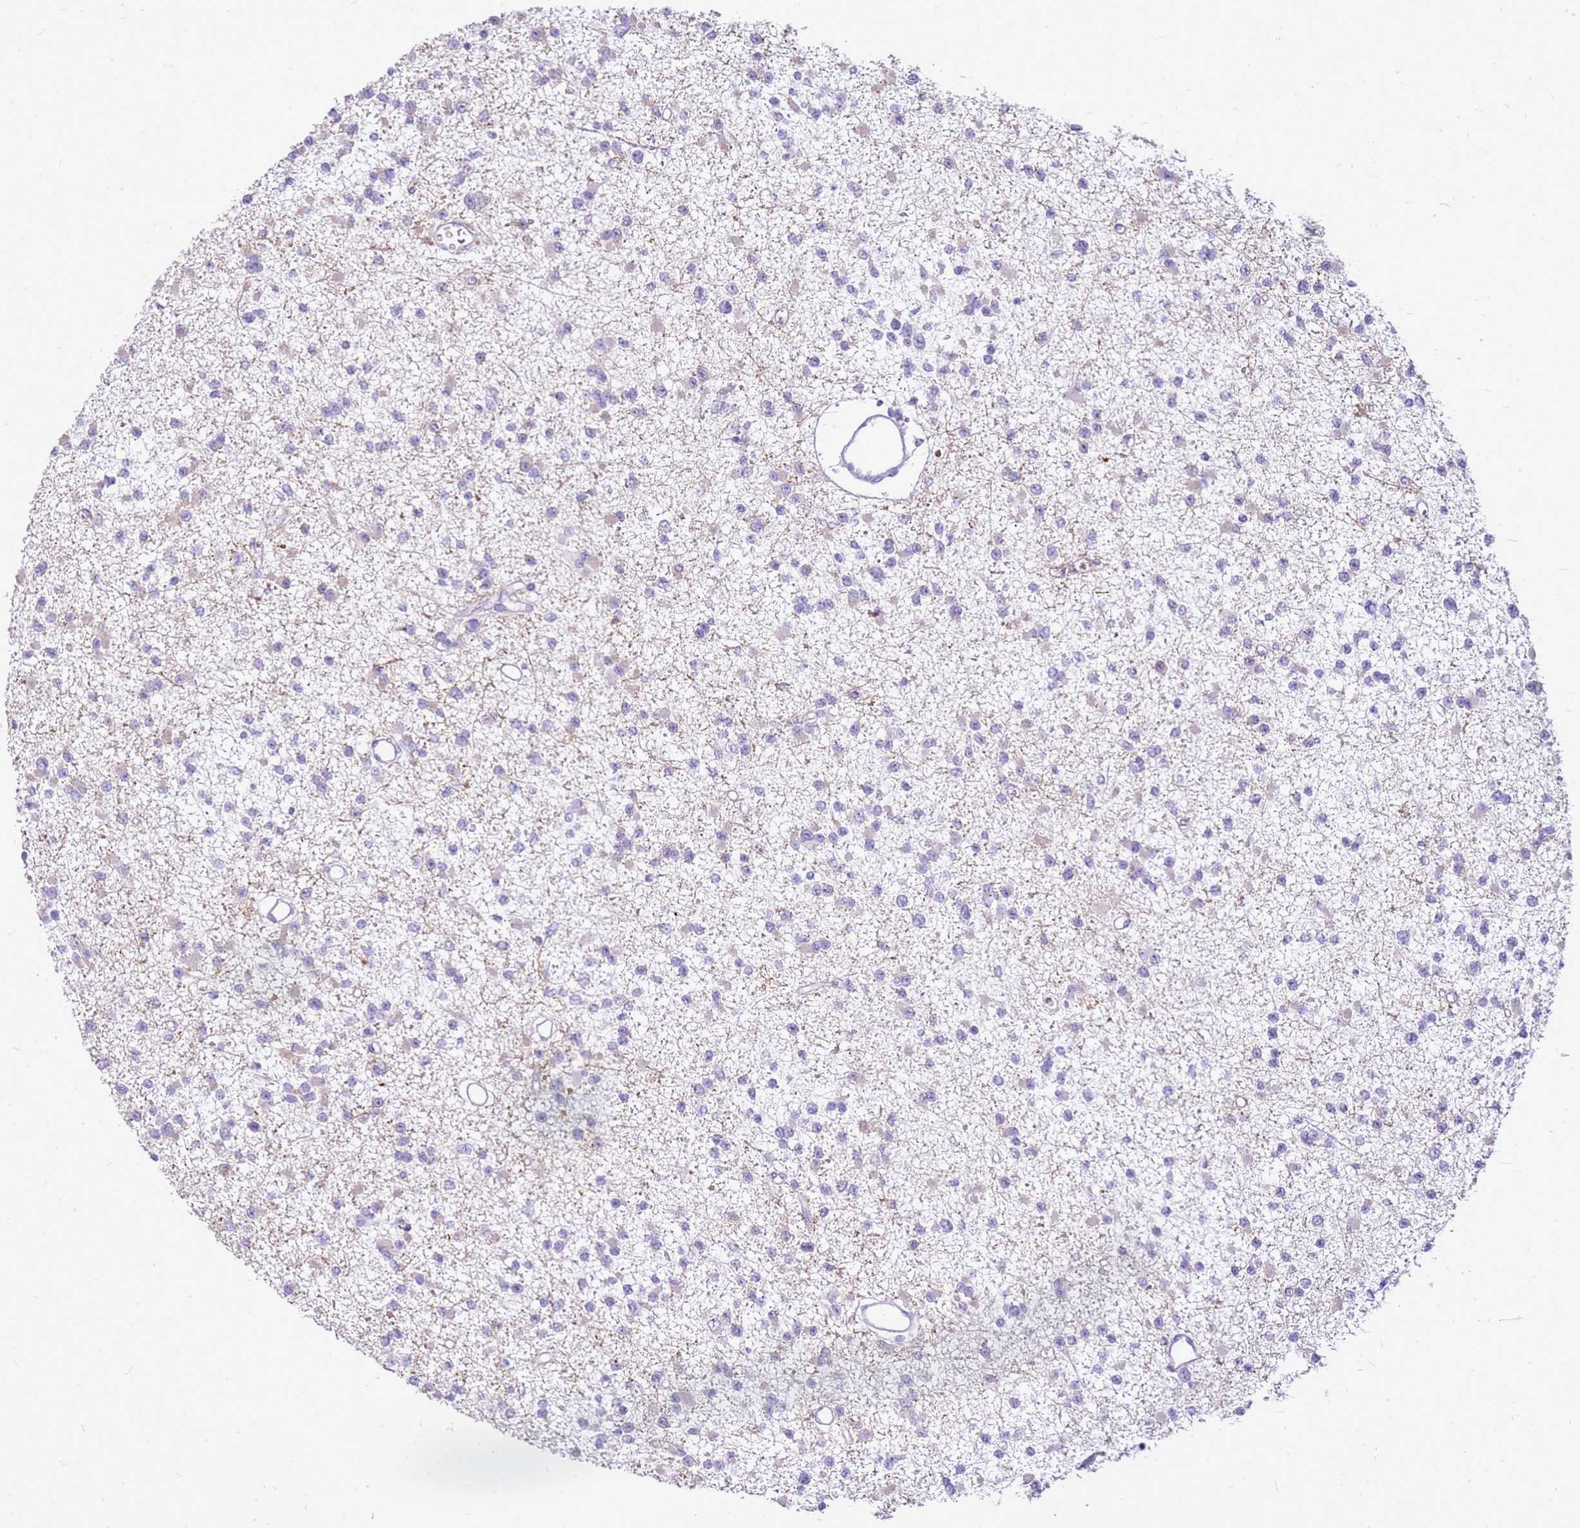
{"staining": {"intensity": "negative", "quantity": "none", "location": "none"}, "tissue": "glioma", "cell_type": "Tumor cells", "image_type": "cancer", "snomed": [{"axis": "morphology", "description": "Glioma, malignant, Low grade"}, {"axis": "topography", "description": "Brain"}], "caption": "The photomicrograph displays no significant expression in tumor cells of glioma.", "gene": "FABP2", "patient": {"sex": "female", "age": 22}}